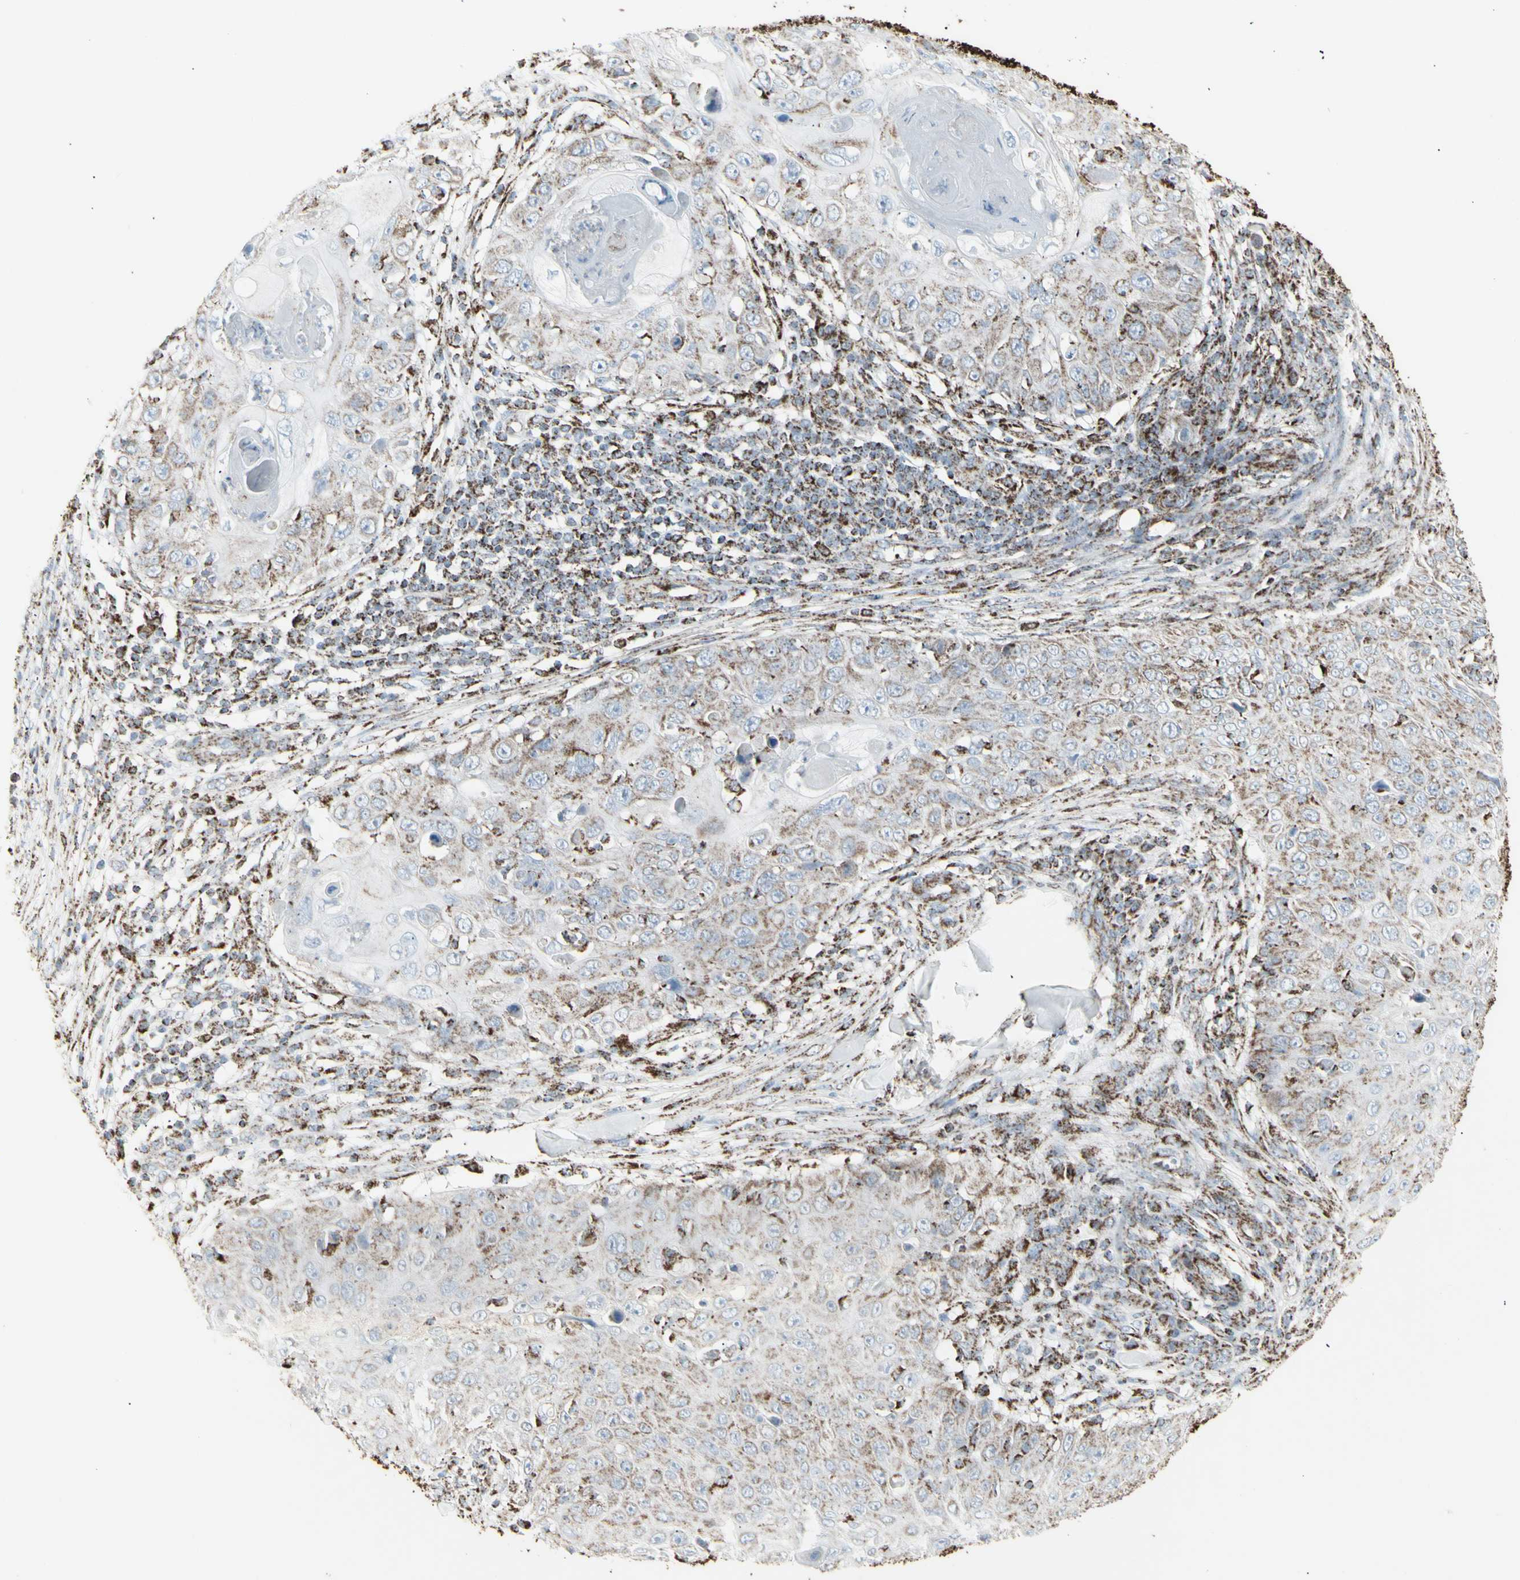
{"staining": {"intensity": "weak", "quantity": "25%-75%", "location": "cytoplasmic/membranous"}, "tissue": "skin cancer", "cell_type": "Tumor cells", "image_type": "cancer", "snomed": [{"axis": "morphology", "description": "Squamous cell carcinoma, NOS"}, {"axis": "topography", "description": "Skin"}], "caption": "IHC image of skin squamous cell carcinoma stained for a protein (brown), which reveals low levels of weak cytoplasmic/membranous expression in about 25%-75% of tumor cells.", "gene": "PLGRKT", "patient": {"sex": "male", "age": 86}}